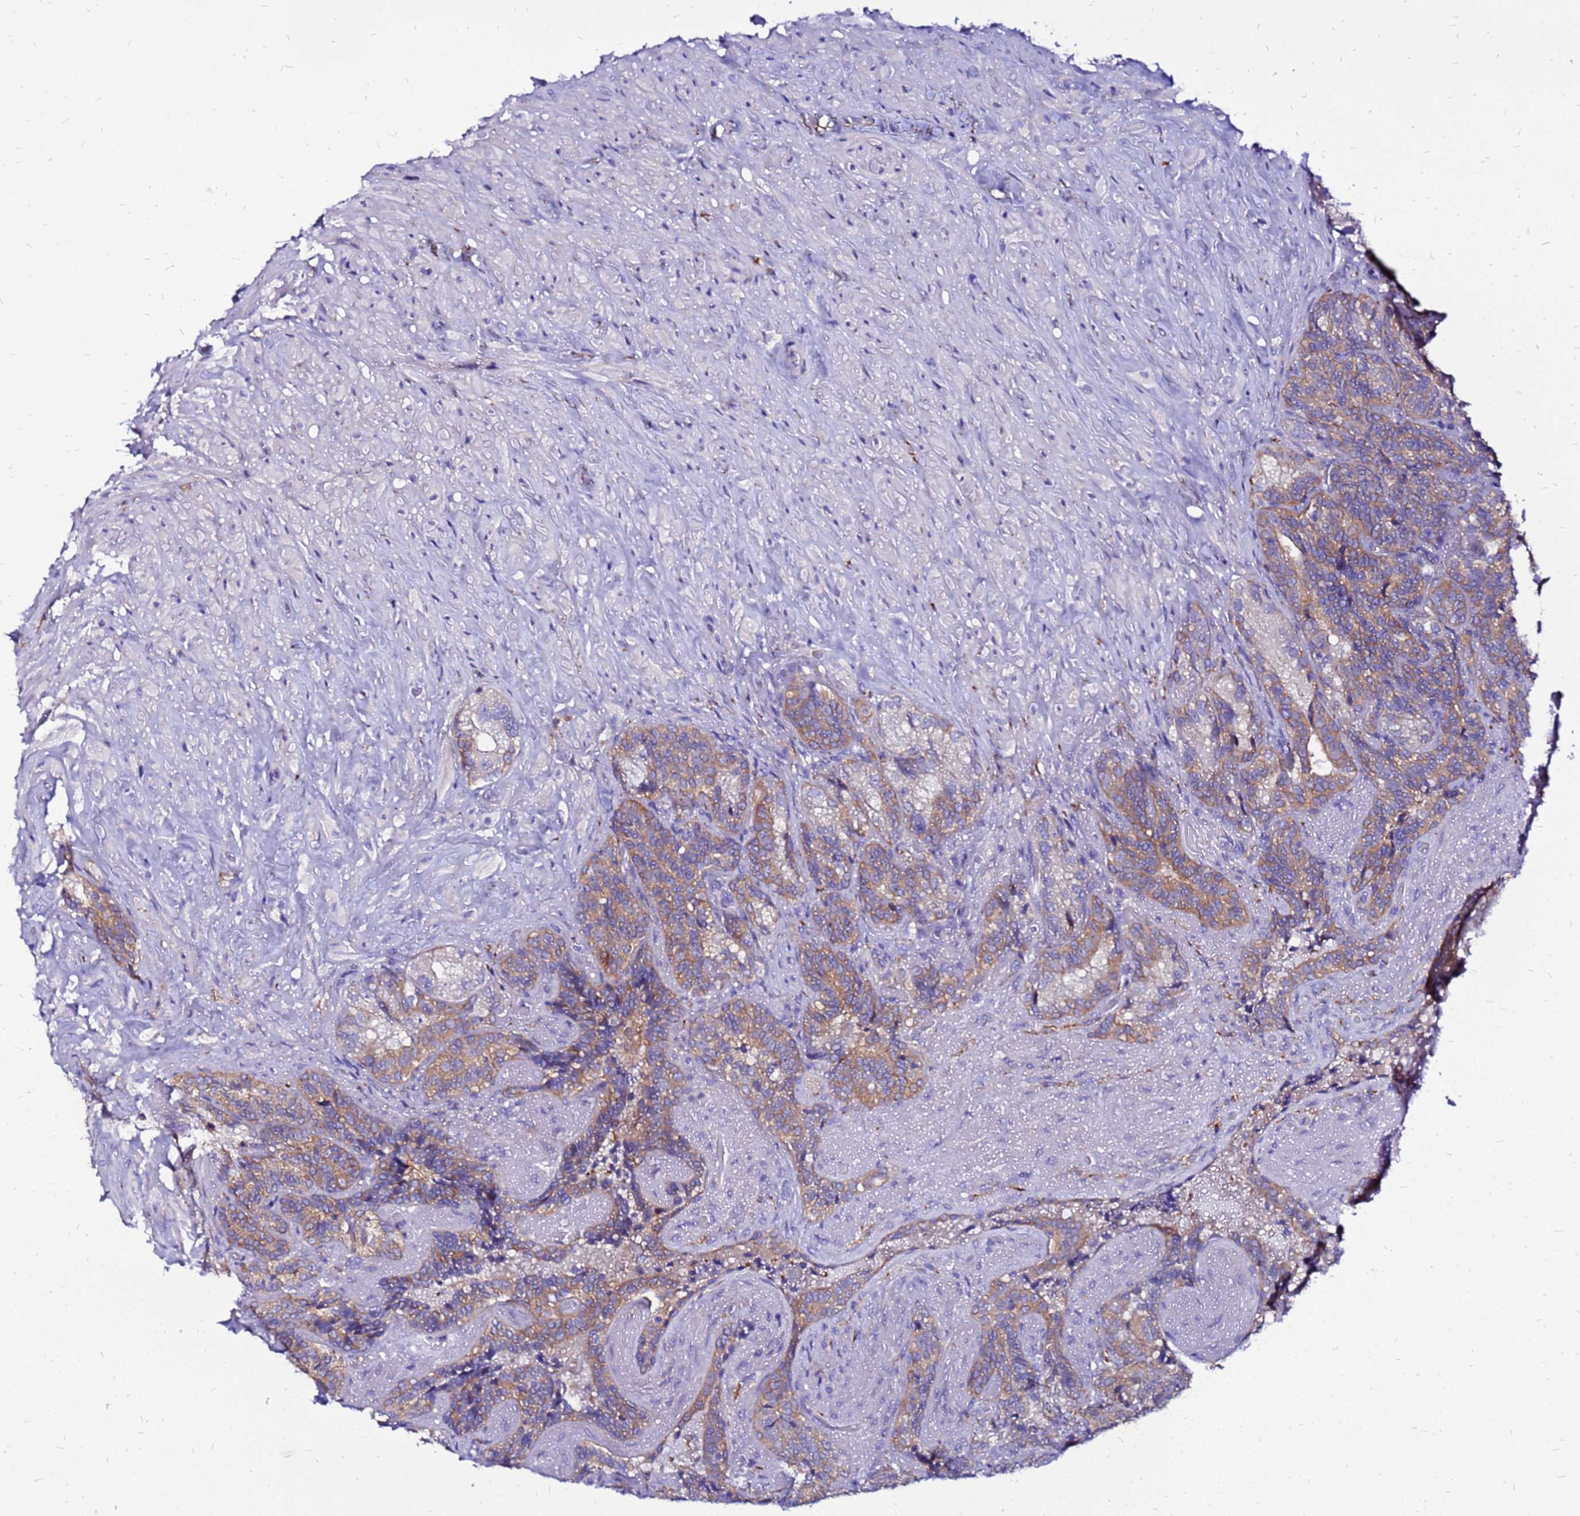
{"staining": {"intensity": "moderate", "quantity": ">75%", "location": "cytoplasmic/membranous"}, "tissue": "seminal vesicle", "cell_type": "Glandular cells", "image_type": "normal", "snomed": [{"axis": "morphology", "description": "Normal tissue, NOS"}, {"axis": "topography", "description": "Seminal veicle"}], "caption": "Protein expression analysis of benign human seminal vesicle reveals moderate cytoplasmic/membranous positivity in approximately >75% of glandular cells. (Brightfield microscopy of DAB IHC at high magnification).", "gene": "ARHGEF35", "patient": {"sex": "male", "age": 62}}